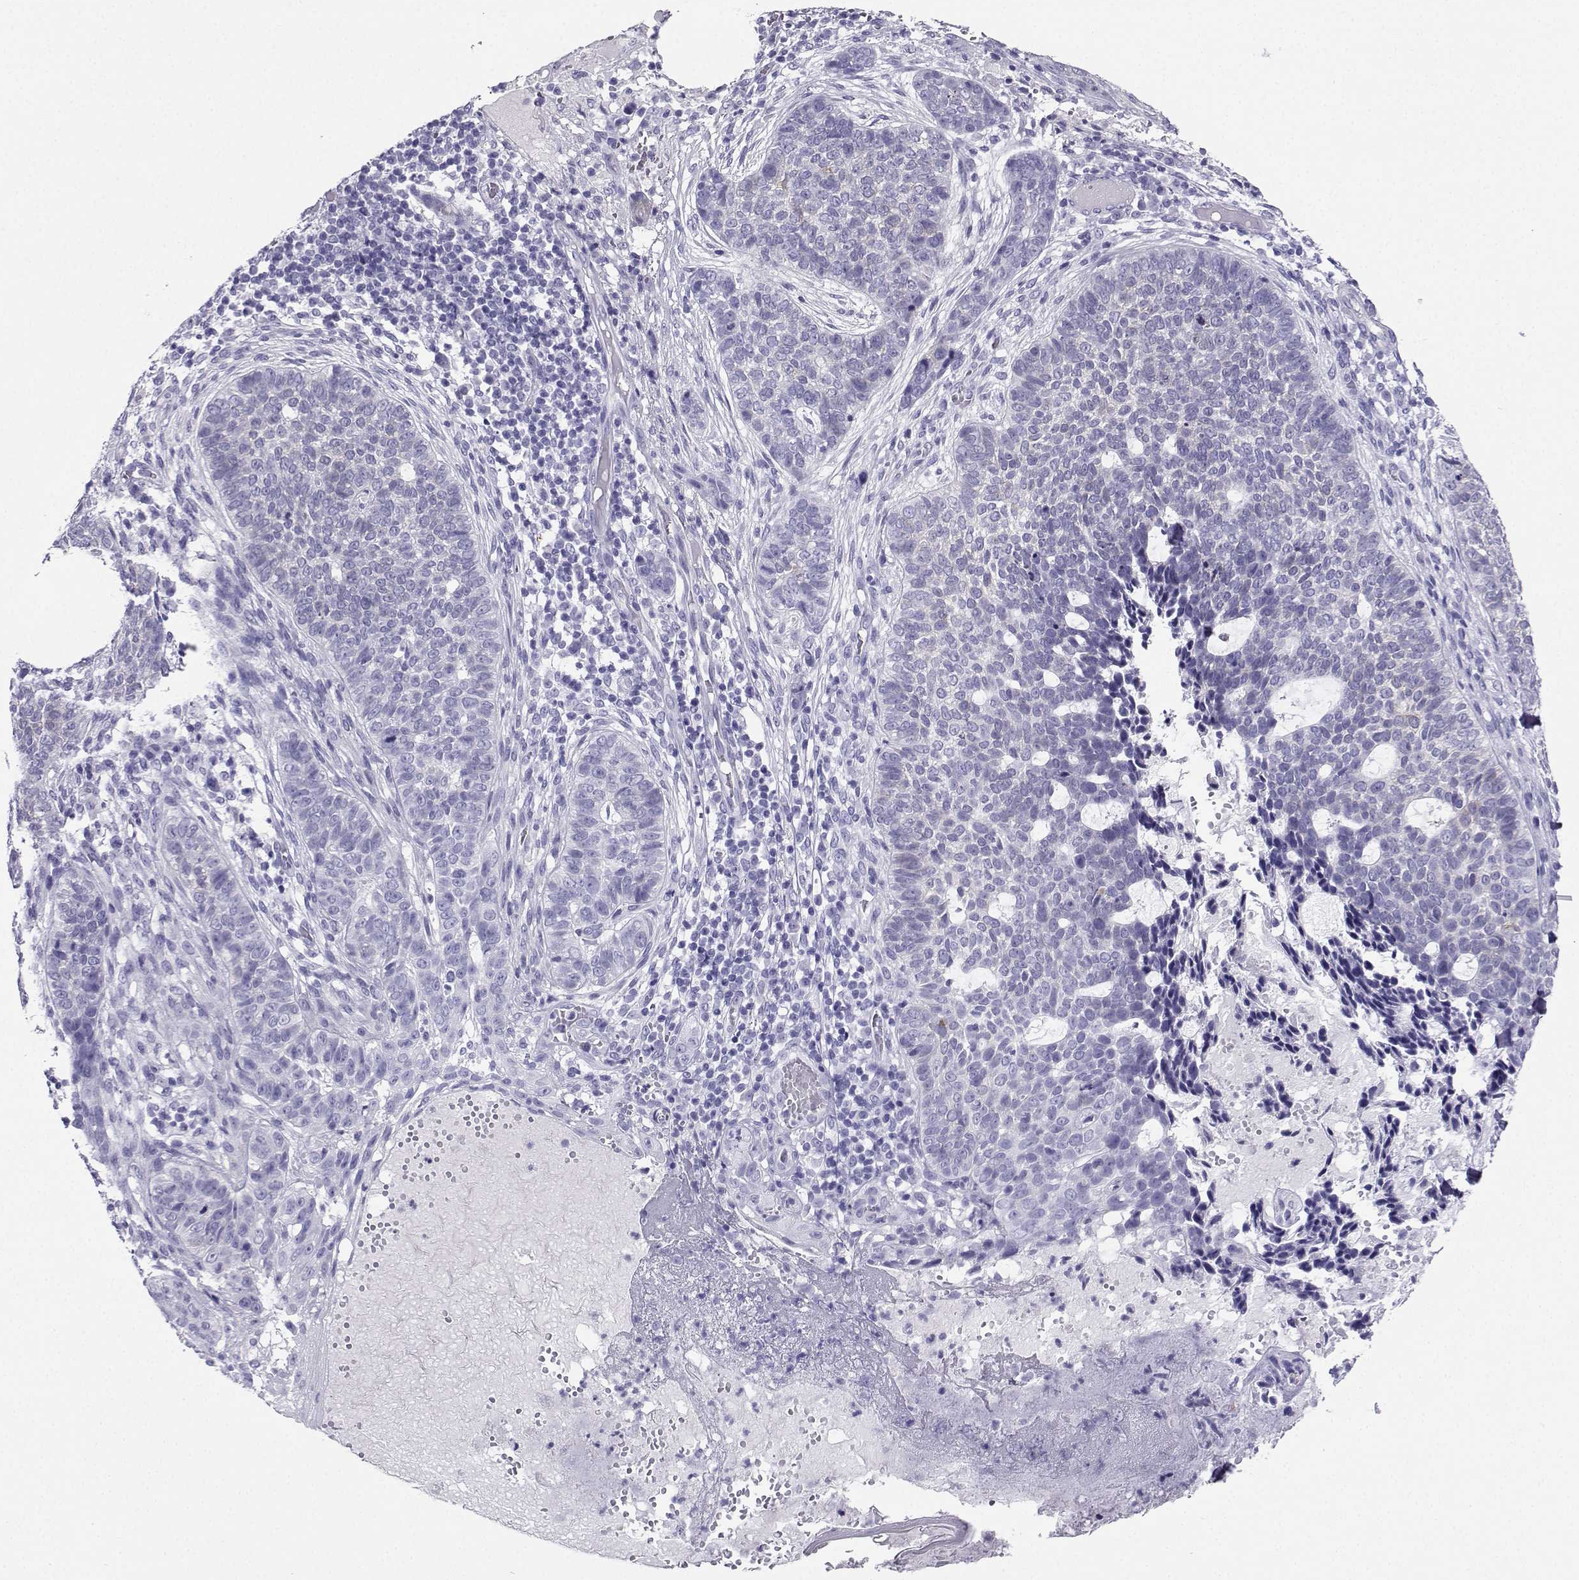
{"staining": {"intensity": "negative", "quantity": "none", "location": "none"}, "tissue": "skin cancer", "cell_type": "Tumor cells", "image_type": "cancer", "snomed": [{"axis": "morphology", "description": "Basal cell carcinoma"}, {"axis": "topography", "description": "Skin"}], "caption": "High magnification brightfield microscopy of skin cancer stained with DAB (brown) and counterstained with hematoxylin (blue): tumor cells show no significant staining.", "gene": "CD109", "patient": {"sex": "female", "age": 69}}